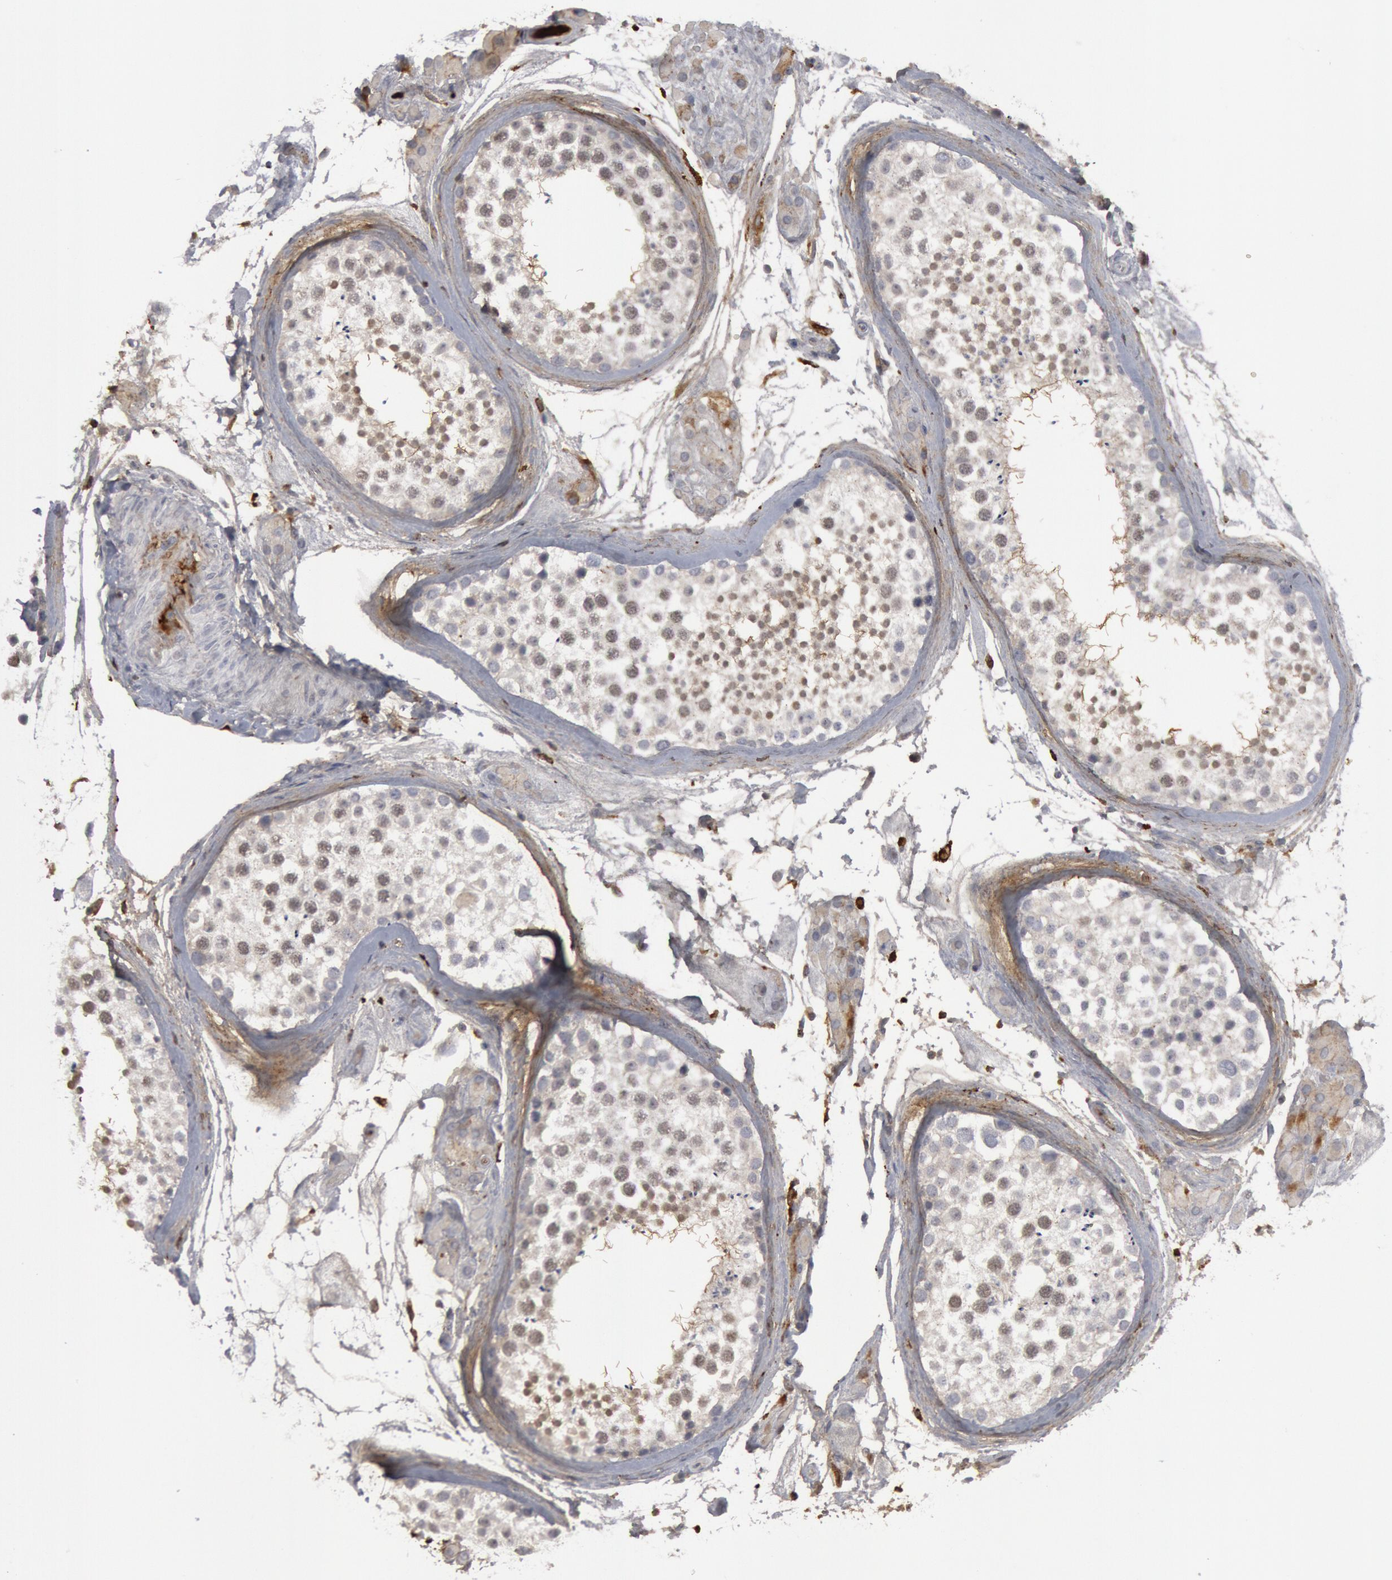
{"staining": {"intensity": "weak", "quantity": "<25%", "location": "nuclear"}, "tissue": "testis", "cell_type": "Cells in seminiferous ducts", "image_type": "normal", "snomed": [{"axis": "morphology", "description": "Normal tissue, NOS"}, {"axis": "topography", "description": "Testis"}], "caption": "A histopathology image of testis stained for a protein displays no brown staining in cells in seminiferous ducts.", "gene": "C1QC", "patient": {"sex": "male", "age": 46}}